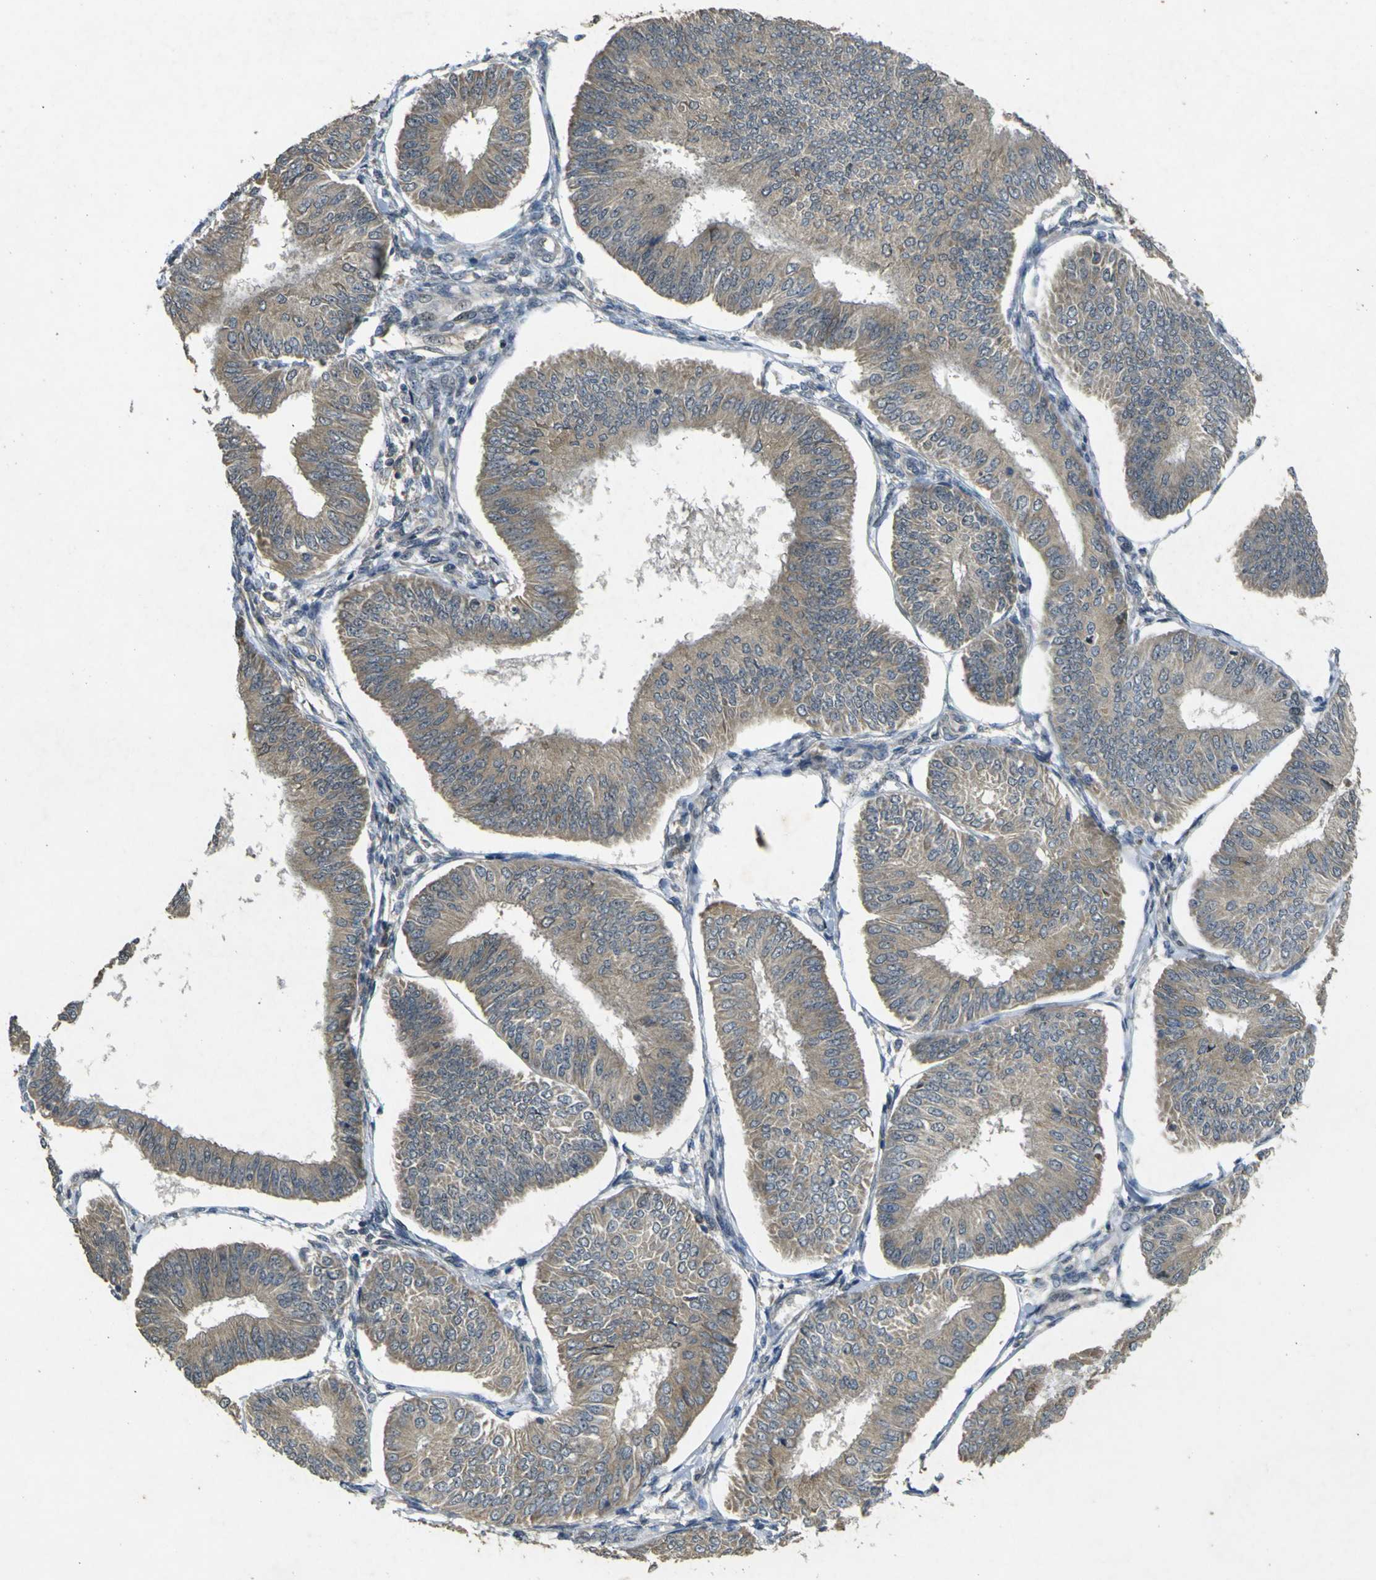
{"staining": {"intensity": "weak", "quantity": ">75%", "location": "cytoplasmic/membranous"}, "tissue": "endometrial cancer", "cell_type": "Tumor cells", "image_type": "cancer", "snomed": [{"axis": "morphology", "description": "Adenocarcinoma, NOS"}, {"axis": "topography", "description": "Endometrium"}], "caption": "Protein staining by immunohistochemistry demonstrates weak cytoplasmic/membranous positivity in about >75% of tumor cells in endometrial adenocarcinoma. (brown staining indicates protein expression, while blue staining denotes nuclei).", "gene": "MAGI2", "patient": {"sex": "female", "age": 58}}